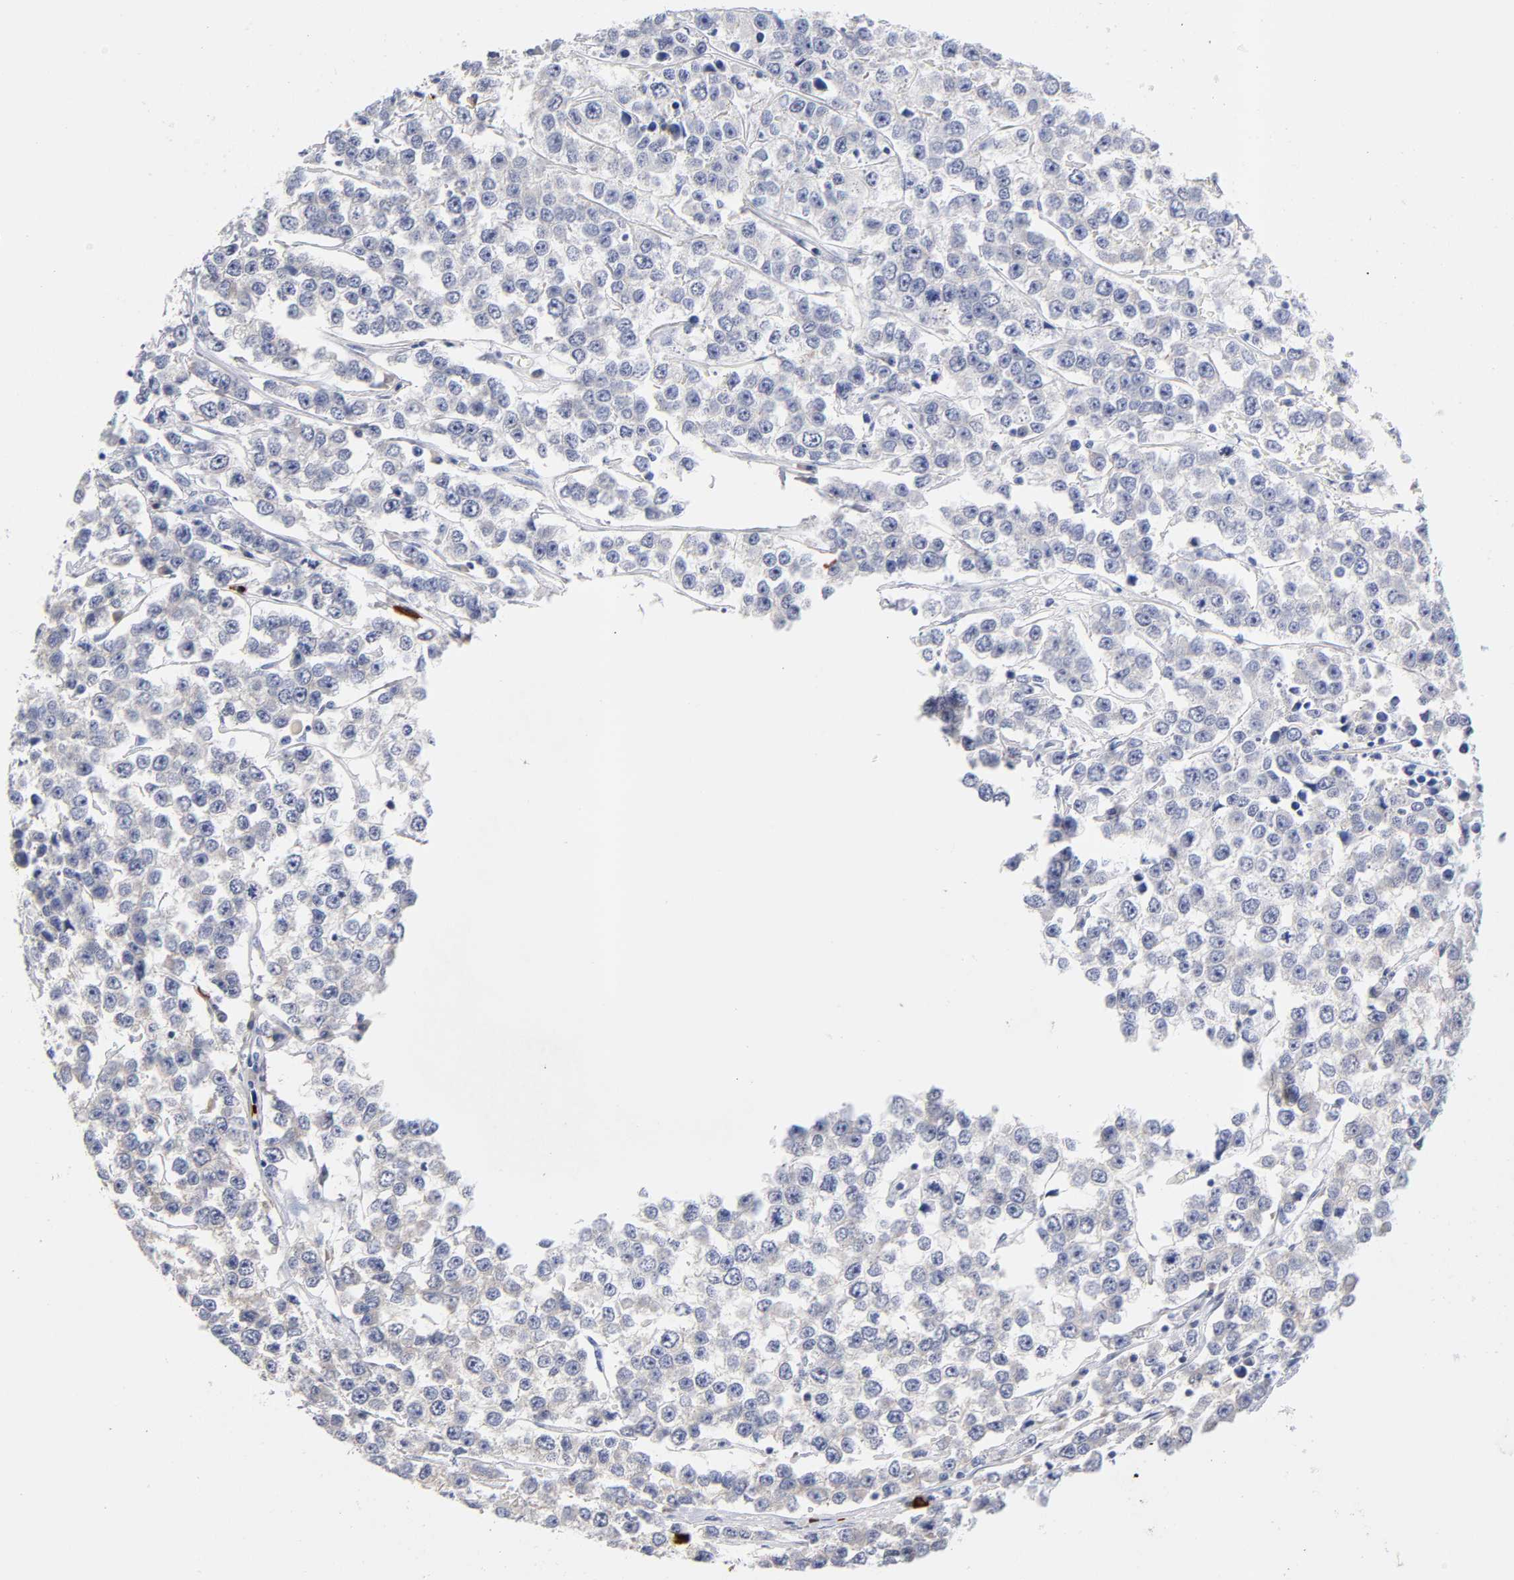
{"staining": {"intensity": "weak", "quantity": "<25%", "location": "cytoplasmic/membranous"}, "tissue": "testis cancer", "cell_type": "Tumor cells", "image_type": "cancer", "snomed": [{"axis": "morphology", "description": "Seminoma, NOS"}, {"axis": "morphology", "description": "Carcinoma, Embryonal, NOS"}, {"axis": "topography", "description": "Testis"}], "caption": "Human testis embryonal carcinoma stained for a protein using immunohistochemistry (IHC) reveals no expression in tumor cells.", "gene": "RPS29", "patient": {"sex": "male", "age": 52}}